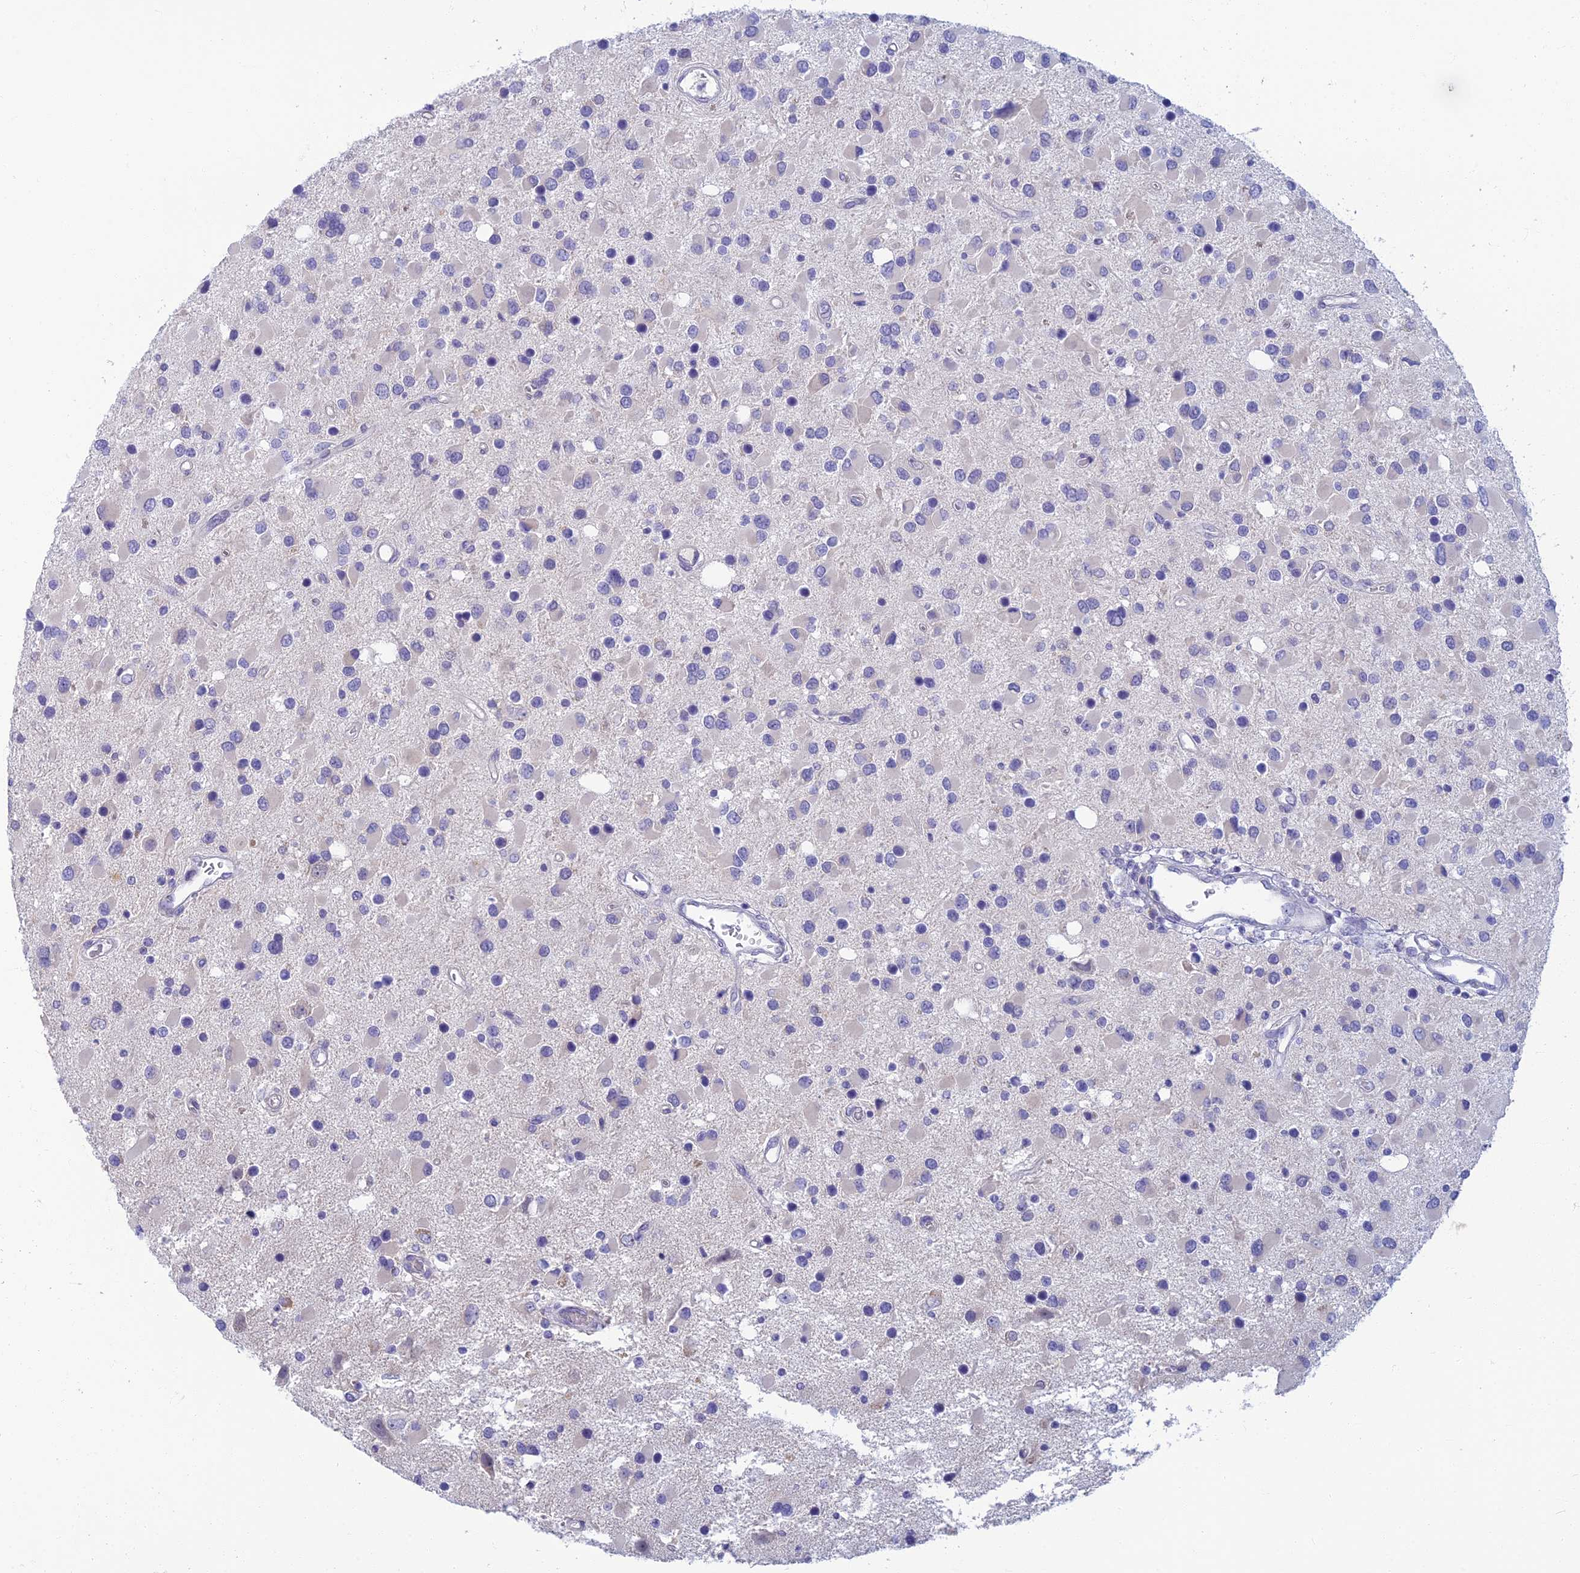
{"staining": {"intensity": "negative", "quantity": "none", "location": "none"}, "tissue": "glioma", "cell_type": "Tumor cells", "image_type": "cancer", "snomed": [{"axis": "morphology", "description": "Glioma, malignant, High grade"}, {"axis": "topography", "description": "Brain"}], "caption": "Glioma was stained to show a protein in brown. There is no significant positivity in tumor cells. (Stains: DAB (3,3'-diaminobenzidine) IHC with hematoxylin counter stain, Microscopy: brightfield microscopy at high magnification).", "gene": "SLC25A41", "patient": {"sex": "male", "age": 53}}